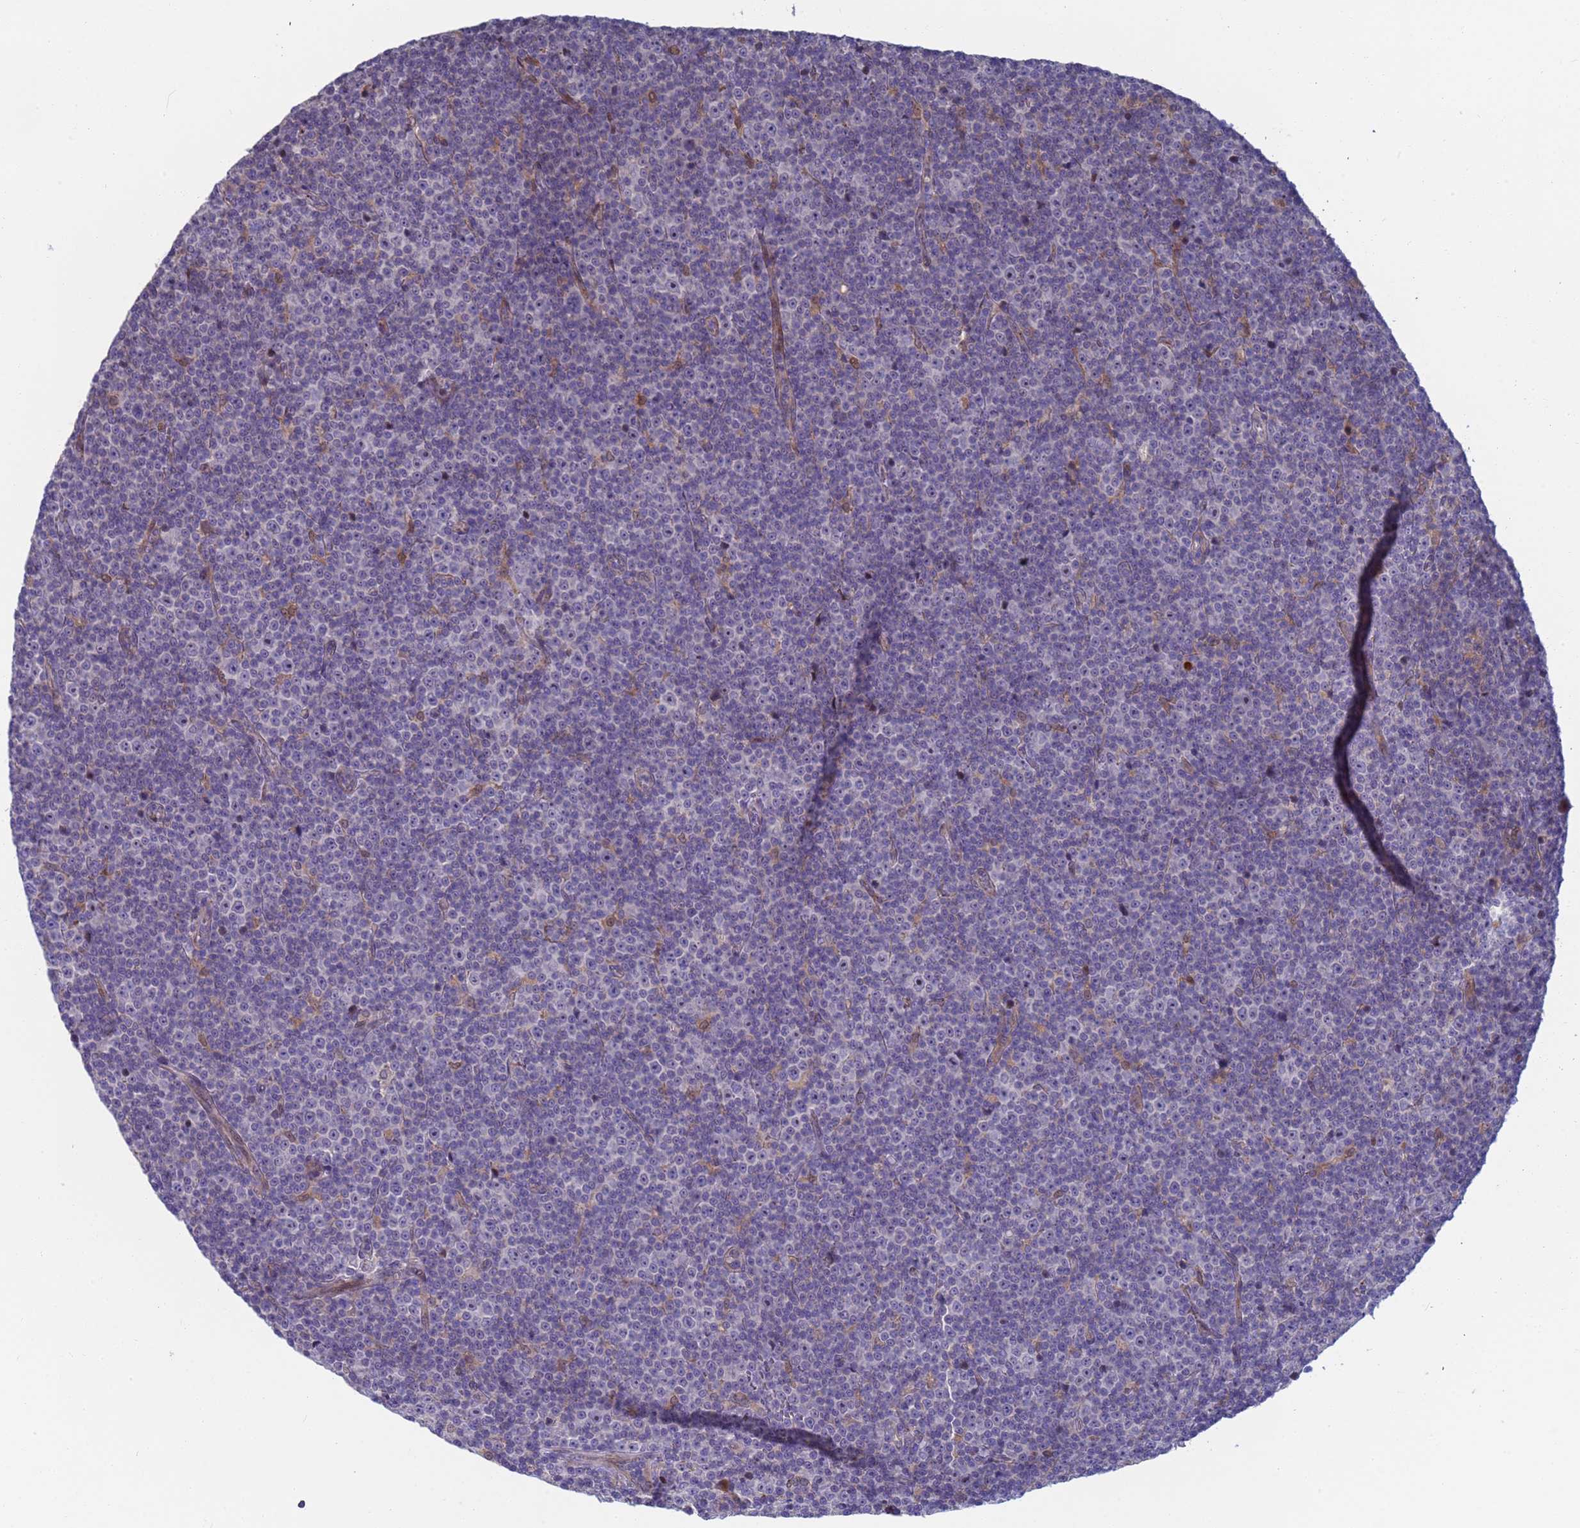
{"staining": {"intensity": "negative", "quantity": "none", "location": "none"}, "tissue": "lymphoma", "cell_type": "Tumor cells", "image_type": "cancer", "snomed": [{"axis": "morphology", "description": "Malignant lymphoma, non-Hodgkin's type, Low grade"}, {"axis": "topography", "description": "Lymph node"}], "caption": "An image of malignant lymphoma, non-Hodgkin's type (low-grade) stained for a protein shows no brown staining in tumor cells.", "gene": "ENOSF1", "patient": {"sex": "female", "age": 67}}